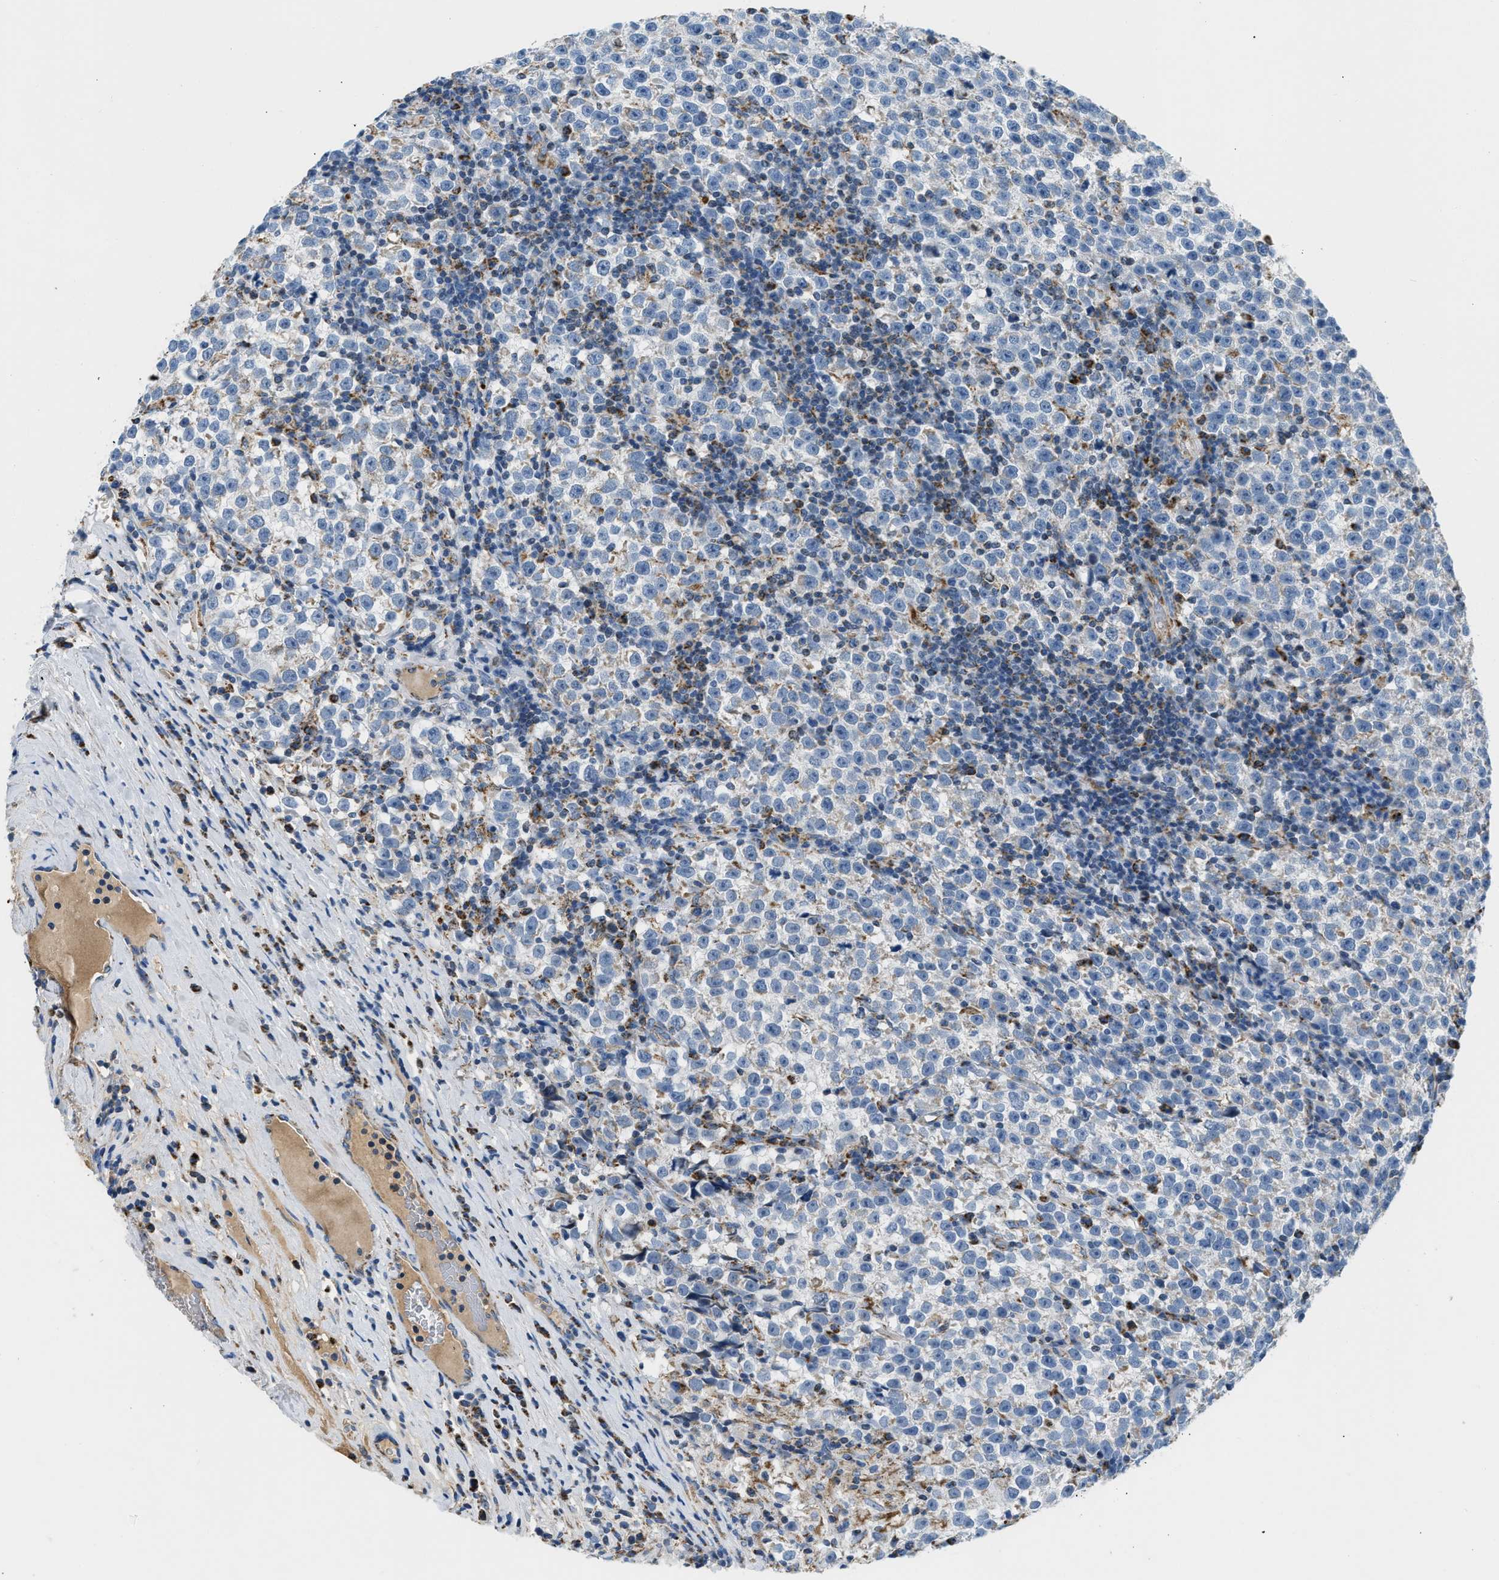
{"staining": {"intensity": "negative", "quantity": "none", "location": "none"}, "tissue": "testis cancer", "cell_type": "Tumor cells", "image_type": "cancer", "snomed": [{"axis": "morphology", "description": "Normal tissue, NOS"}, {"axis": "morphology", "description": "Seminoma, NOS"}, {"axis": "topography", "description": "Testis"}], "caption": "There is no significant expression in tumor cells of testis cancer.", "gene": "ACADVL", "patient": {"sex": "male", "age": 43}}